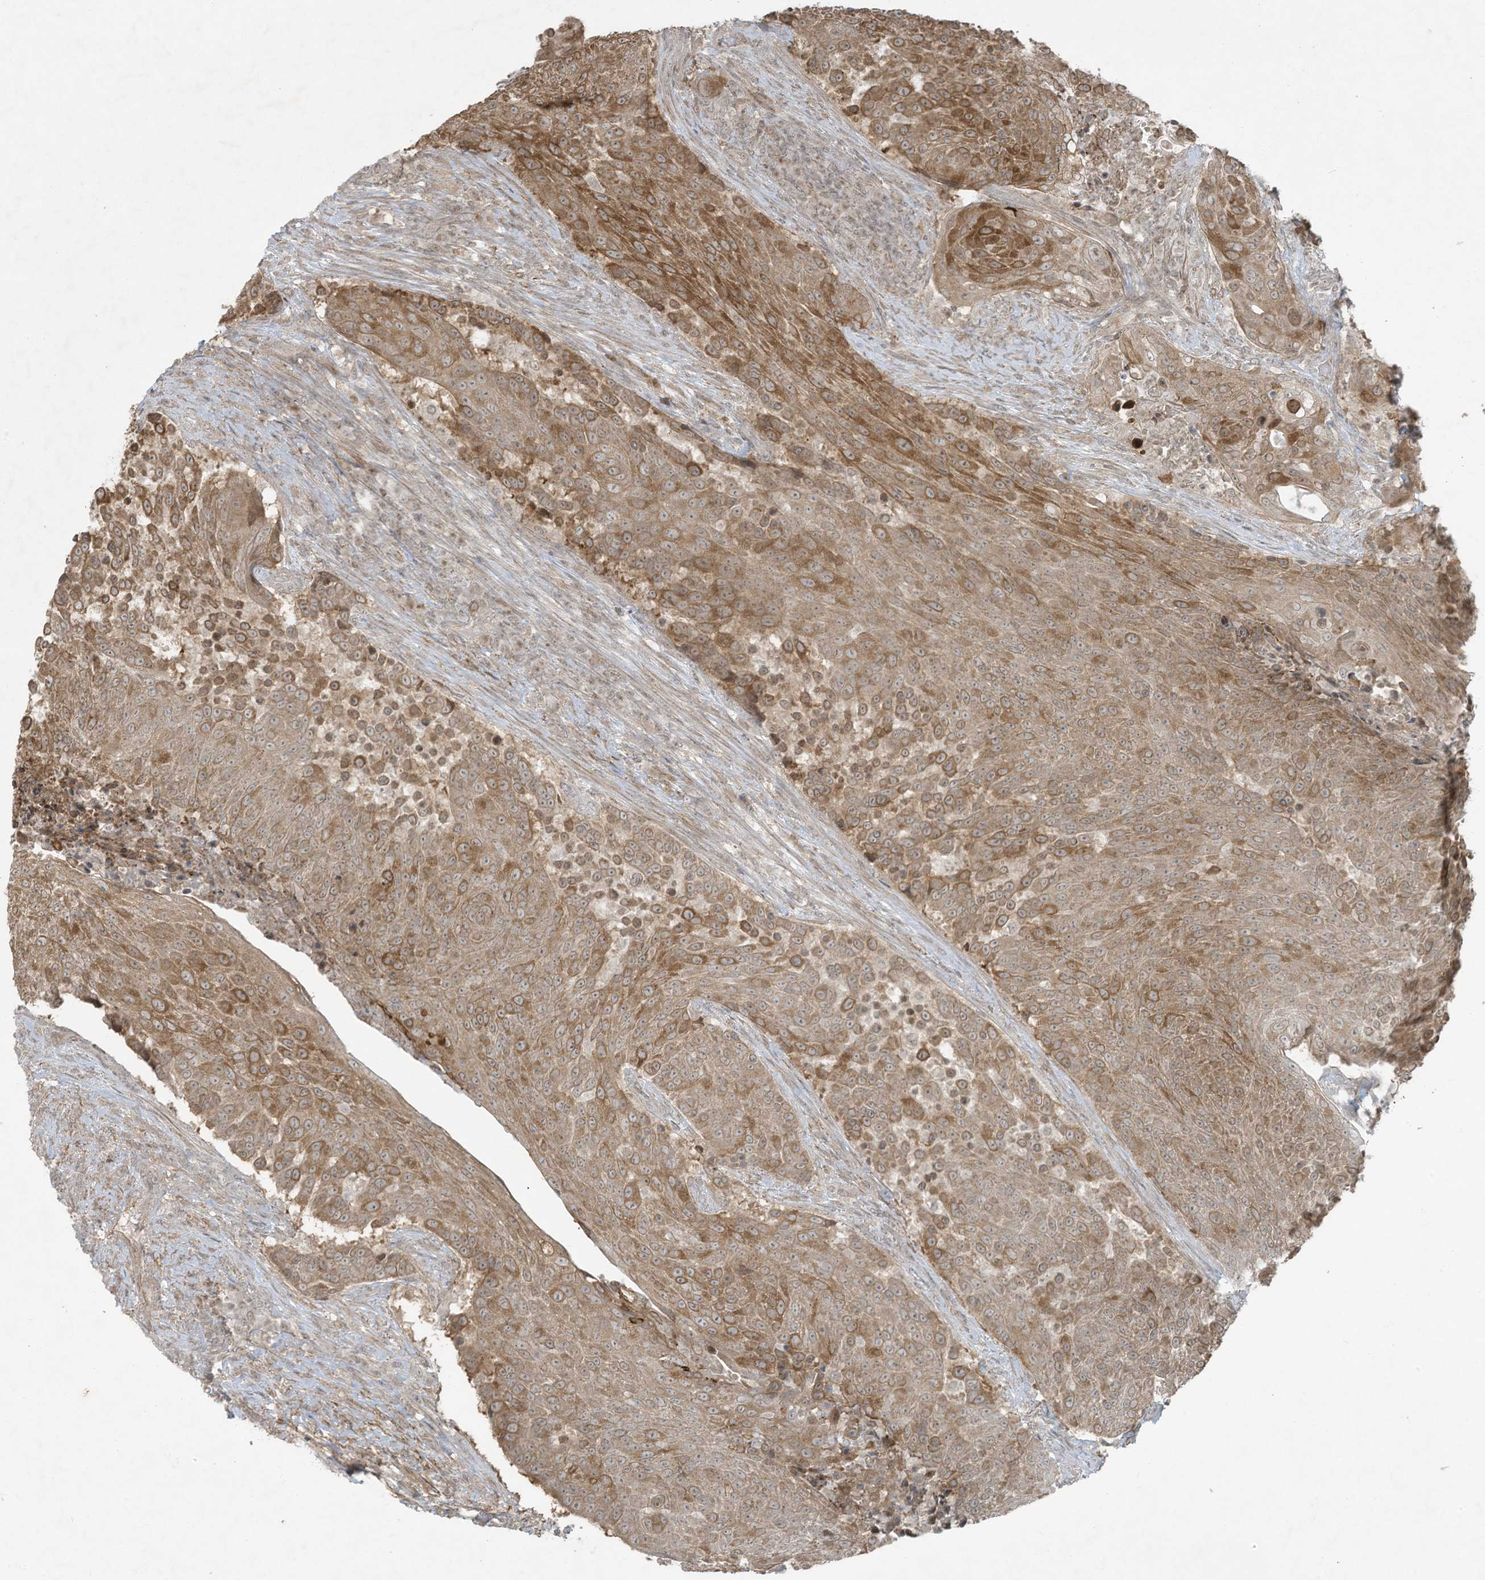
{"staining": {"intensity": "moderate", "quantity": ">75%", "location": "cytoplasmic/membranous"}, "tissue": "urothelial cancer", "cell_type": "Tumor cells", "image_type": "cancer", "snomed": [{"axis": "morphology", "description": "Urothelial carcinoma, High grade"}, {"axis": "topography", "description": "Urinary bladder"}], "caption": "Urothelial cancer tissue reveals moderate cytoplasmic/membranous staining in about >75% of tumor cells", "gene": "ZNF263", "patient": {"sex": "female", "age": 63}}